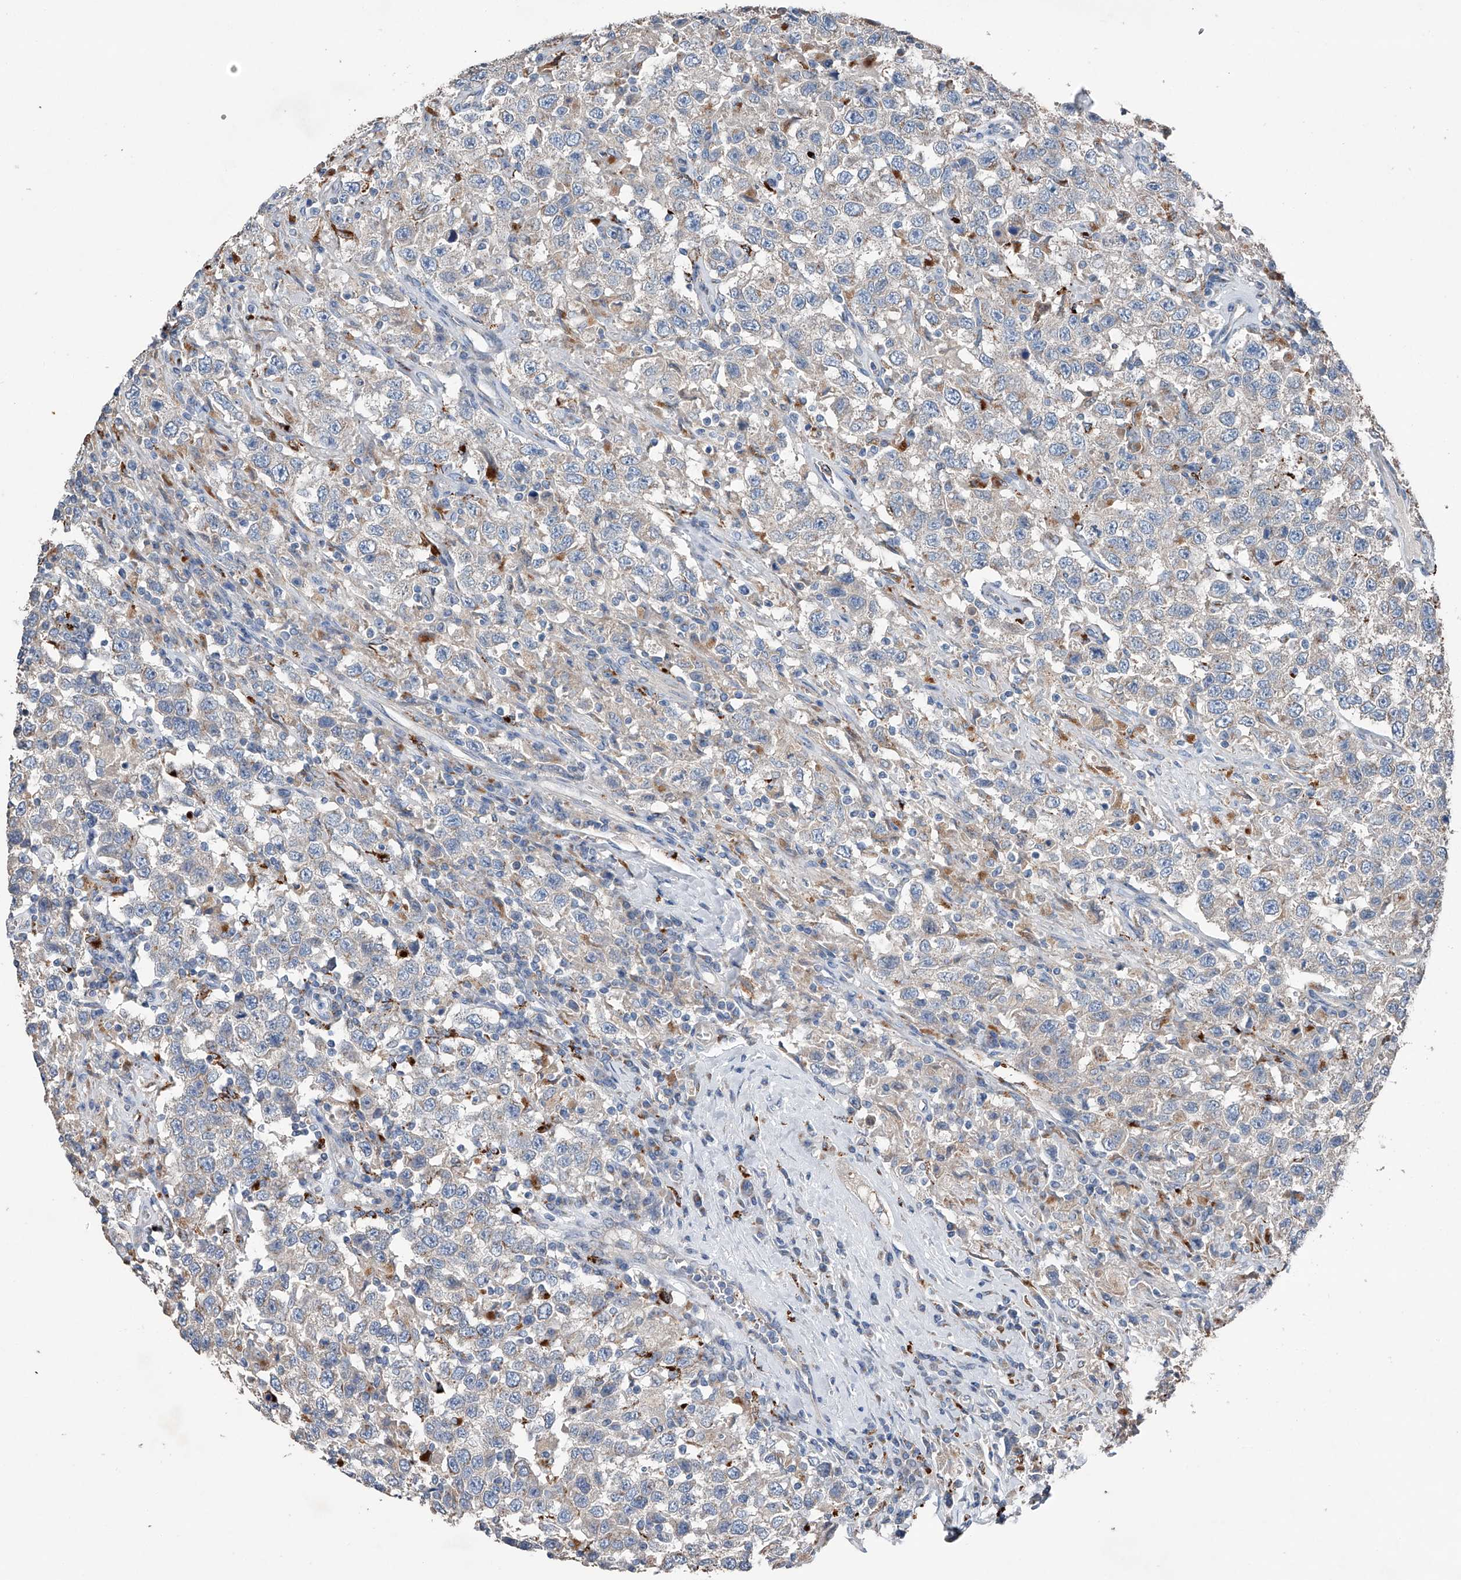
{"staining": {"intensity": "negative", "quantity": "none", "location": "none"}, "tissue": "testis cancer", "cell_type": "Tumor cells", "image_type": "cancer", "snomed": [{"axis": "morphology", "description": "Seminoma, NOS"}, {"axis": "topography", "description": "Testis"}], "caption": "DAB immunohistochemical staining of seminoma (testis) reveals no significant staining in tumor cells.", "gene": "ZNF772", "patient": {"sex": "male", "age": 41}}